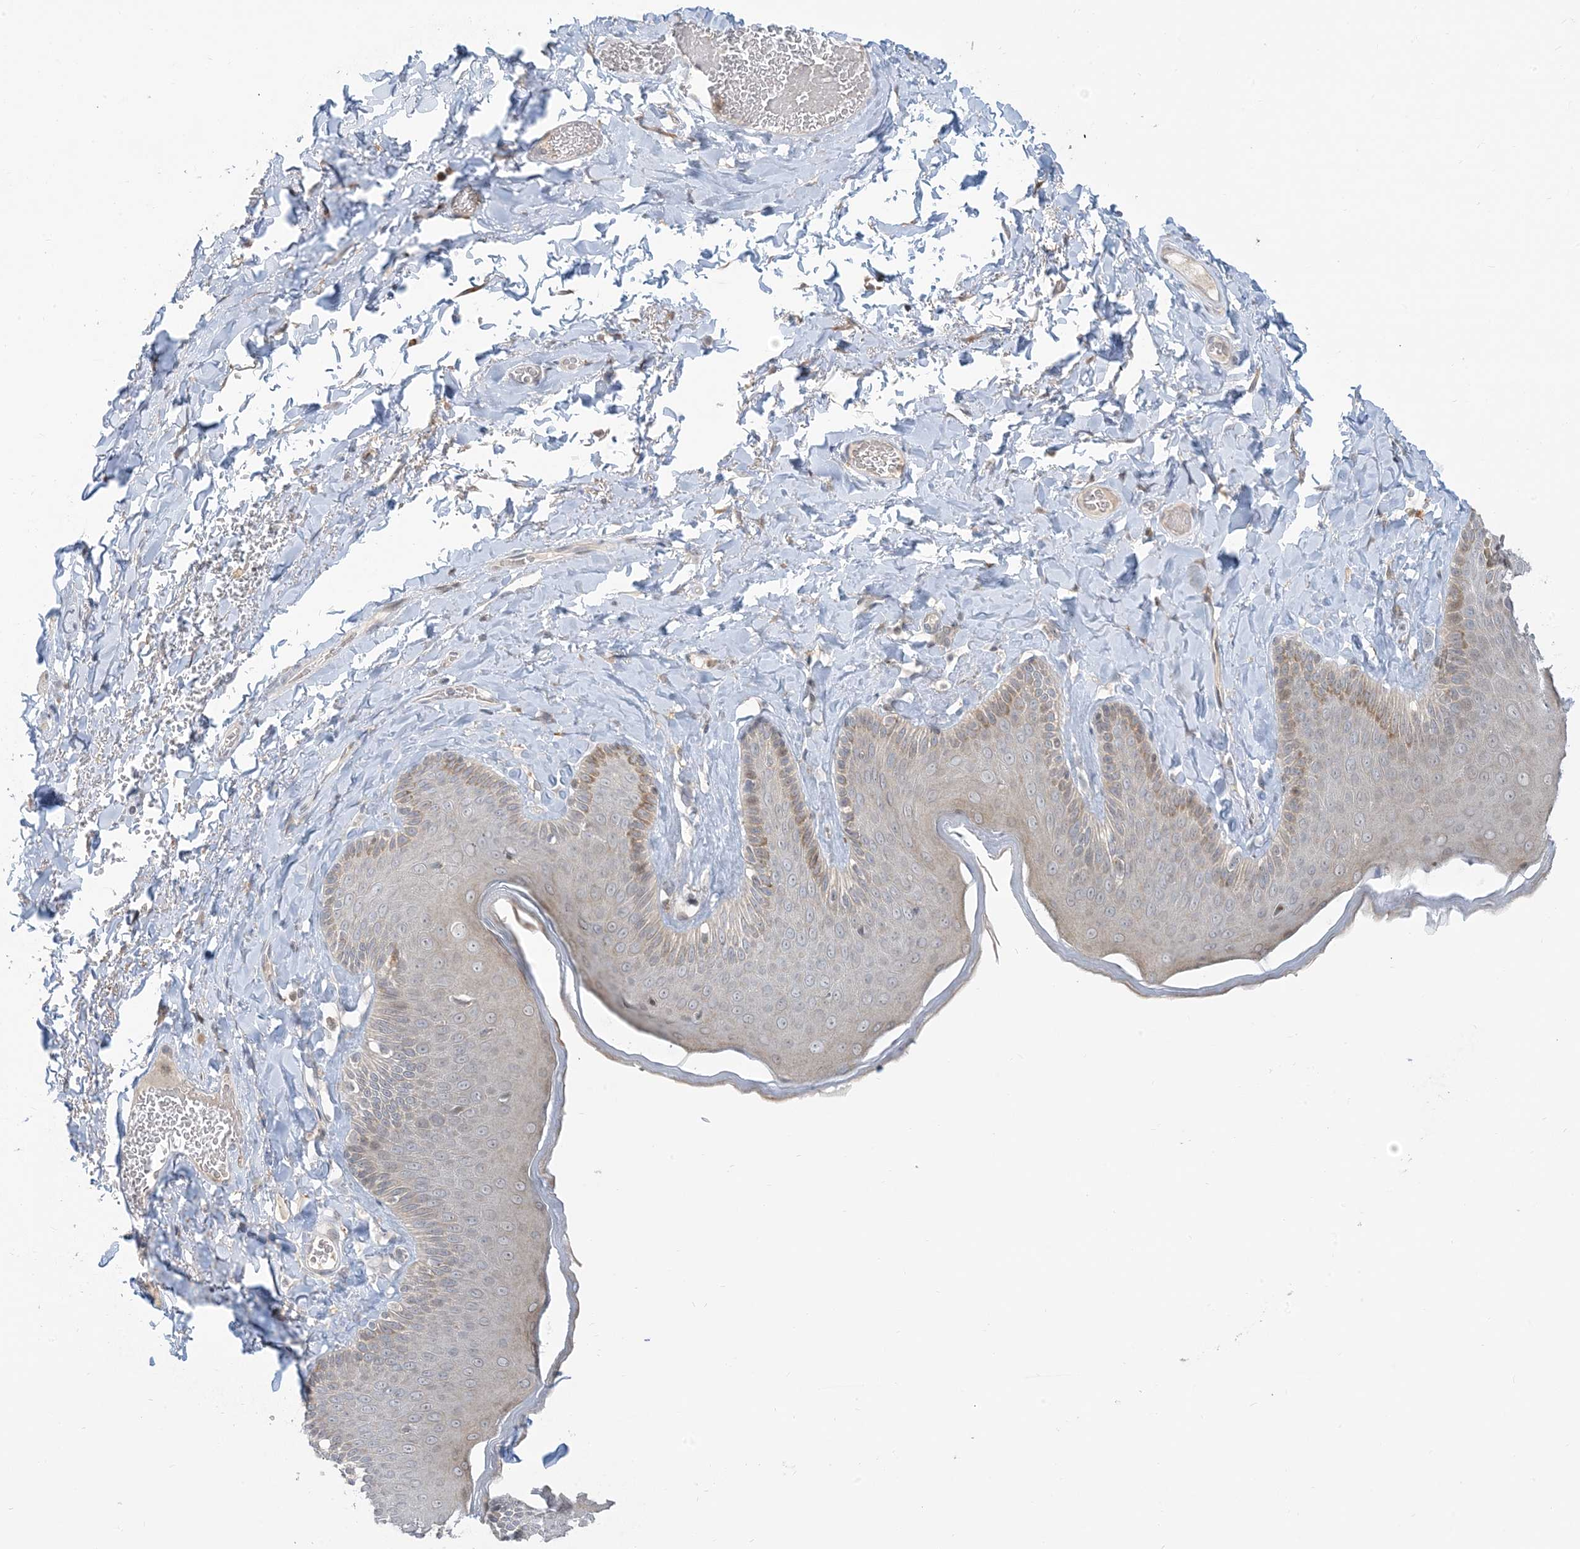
{"staining": {"intensity": "moderate", "quantity": "25%-75%", "location": "cytoplasmic/membranous"}, "tissue": "skin", "cell_type": "Epidermal cells", "image_type": "normal", "snomed": [{"axis": "morphology", "description": "Normal tissue, NOS"}, {"axis": "topography", "description": "Anal"}], "caption": "Immunohistochemistry micrograph of benign skin: human skin stained using immunohistochemistry displays medium levels of moderate protein expression localized specifically in the cytoplasmic/membranous of epidermal cells, appearing as a cytoplasmic/membranous brown color.", "gene": "PRRT3", "patient": {"sex": "male", "age": 69}}